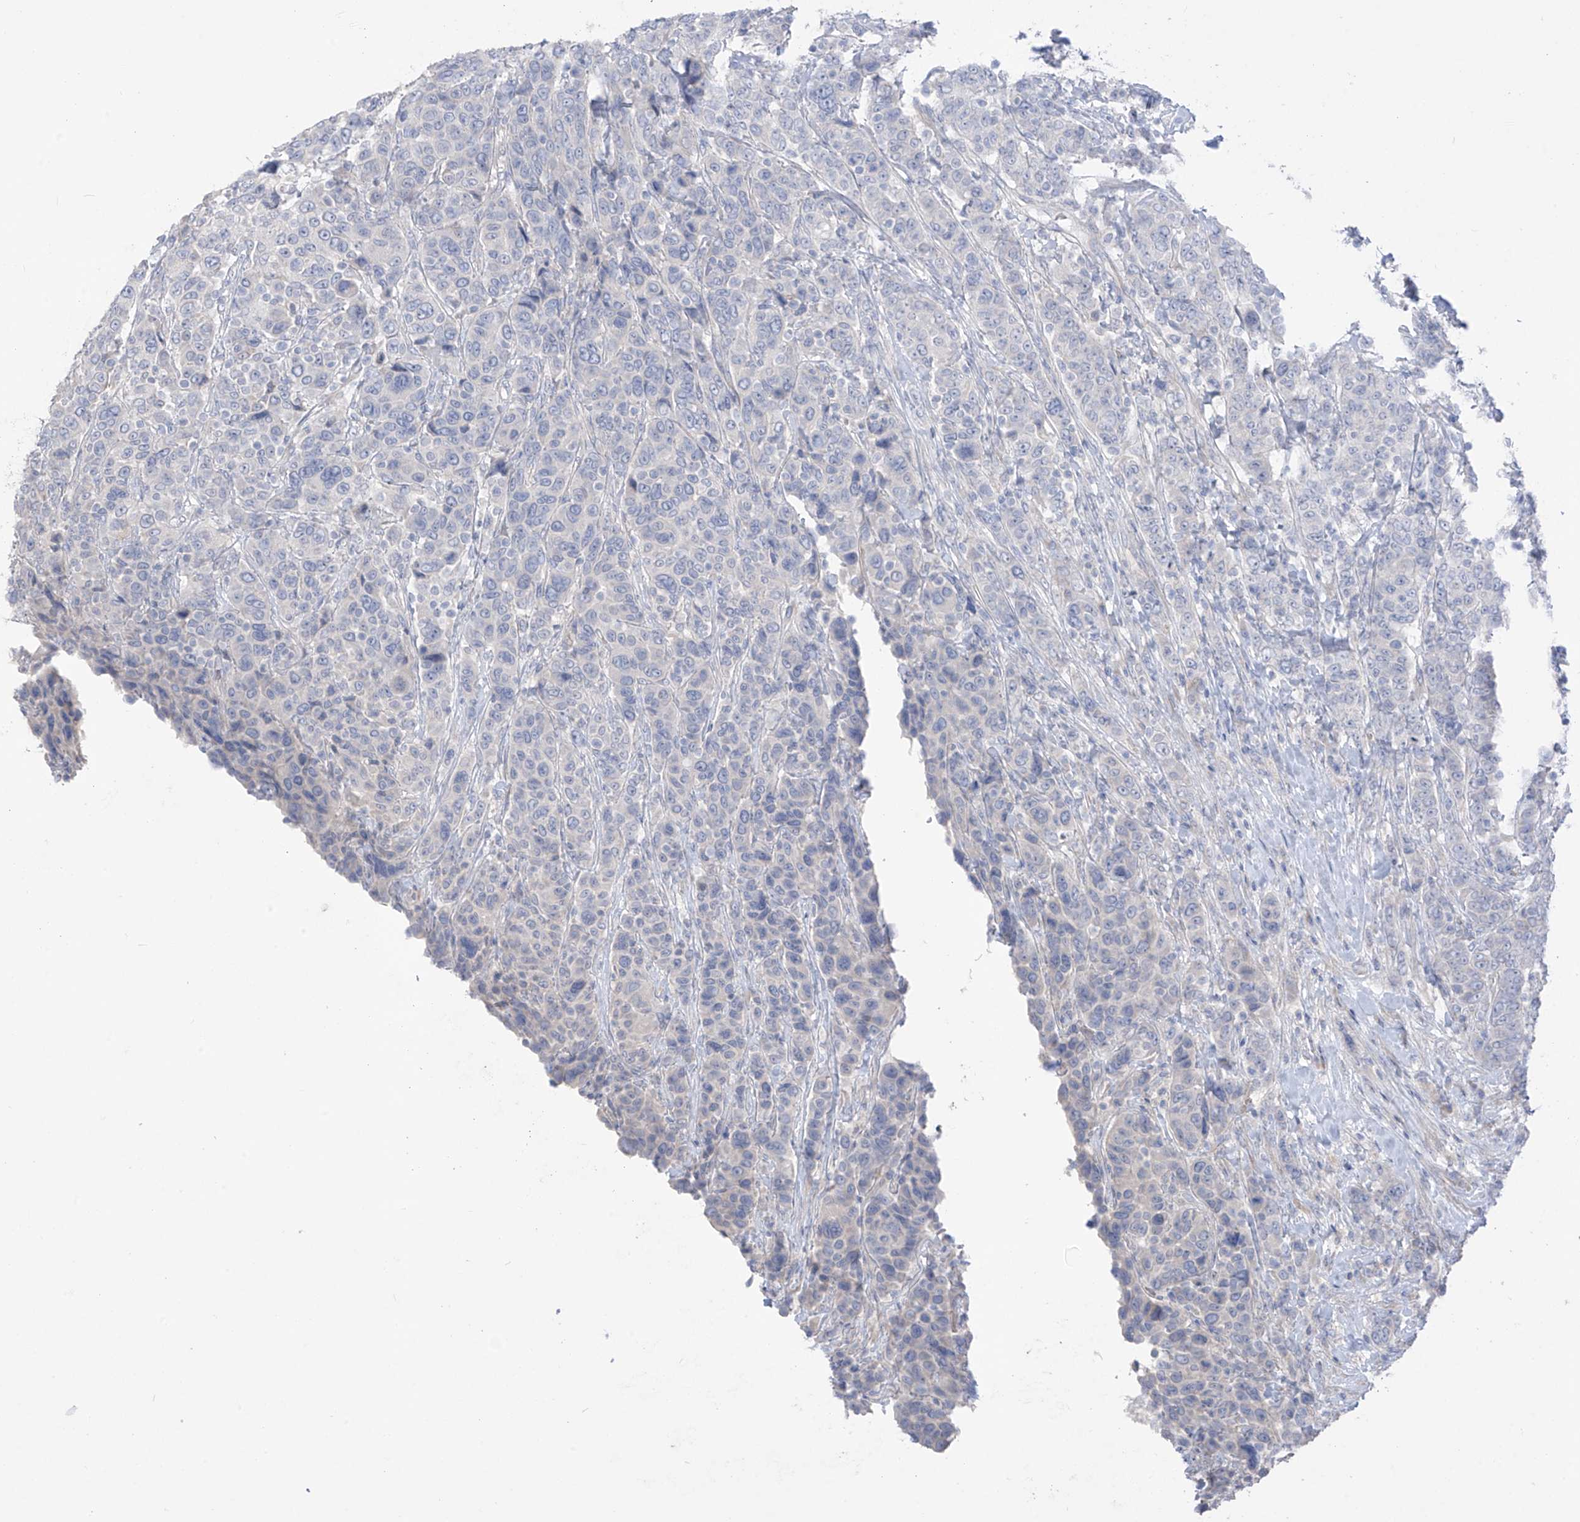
{"staining": {"intensity": "negative", "quantity": "none", "location": "none"}, "tissue": "breast cancer", "cell_type": "Tumor cells", "image_type": "cancer", "snomed": [{"axis": "morphology", "description": "Duct carcinoma"}, {"axis": "topography", "description": "Breast"}], "caption": "This is an immunohistochemistry image of human breast cancer. There is no expression in tumor cells.", "gene": "ASPRV1", "patient": {"sex": "female", "age": 37}}